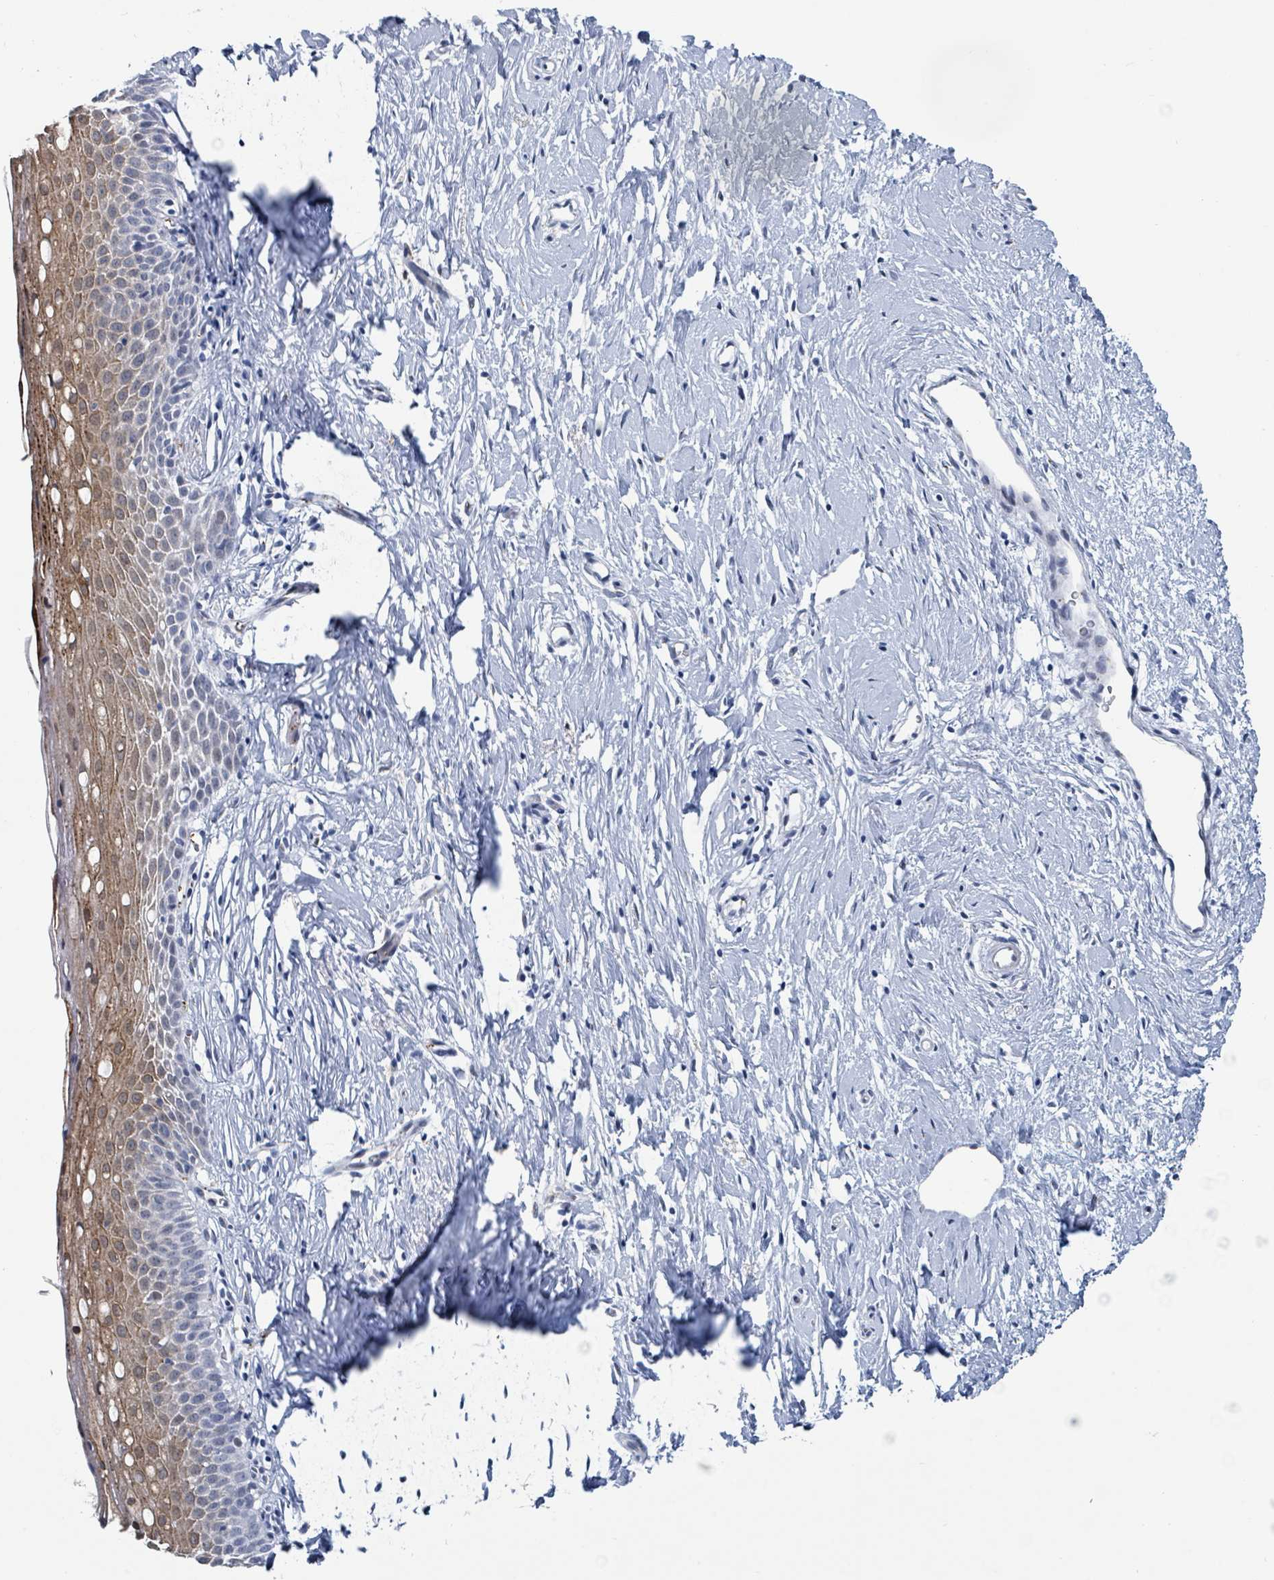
{"staining": {"intensity": "moderate", "quantity": "25%-75%", "location": "cytoplasmic/membranous"}, "tissue": "cervix", "cell_type": "Glandular cells", "image_type": "normal", "snomed": [{"axis": "morphology", "description": "Normal tissue, NOS"}, {"axis": "topography", "description": "Cervix"}], "caption": "Immunohistochemistry micrograph of unremarkable human cervix stained for a protein (brown), which reveals medium levels of moderate cytoplasmic/membranous staining in approximately 25%-75% of glandular cells.", "gene": "DCAF5", "patient": {"sex": "female", "age": 57}}